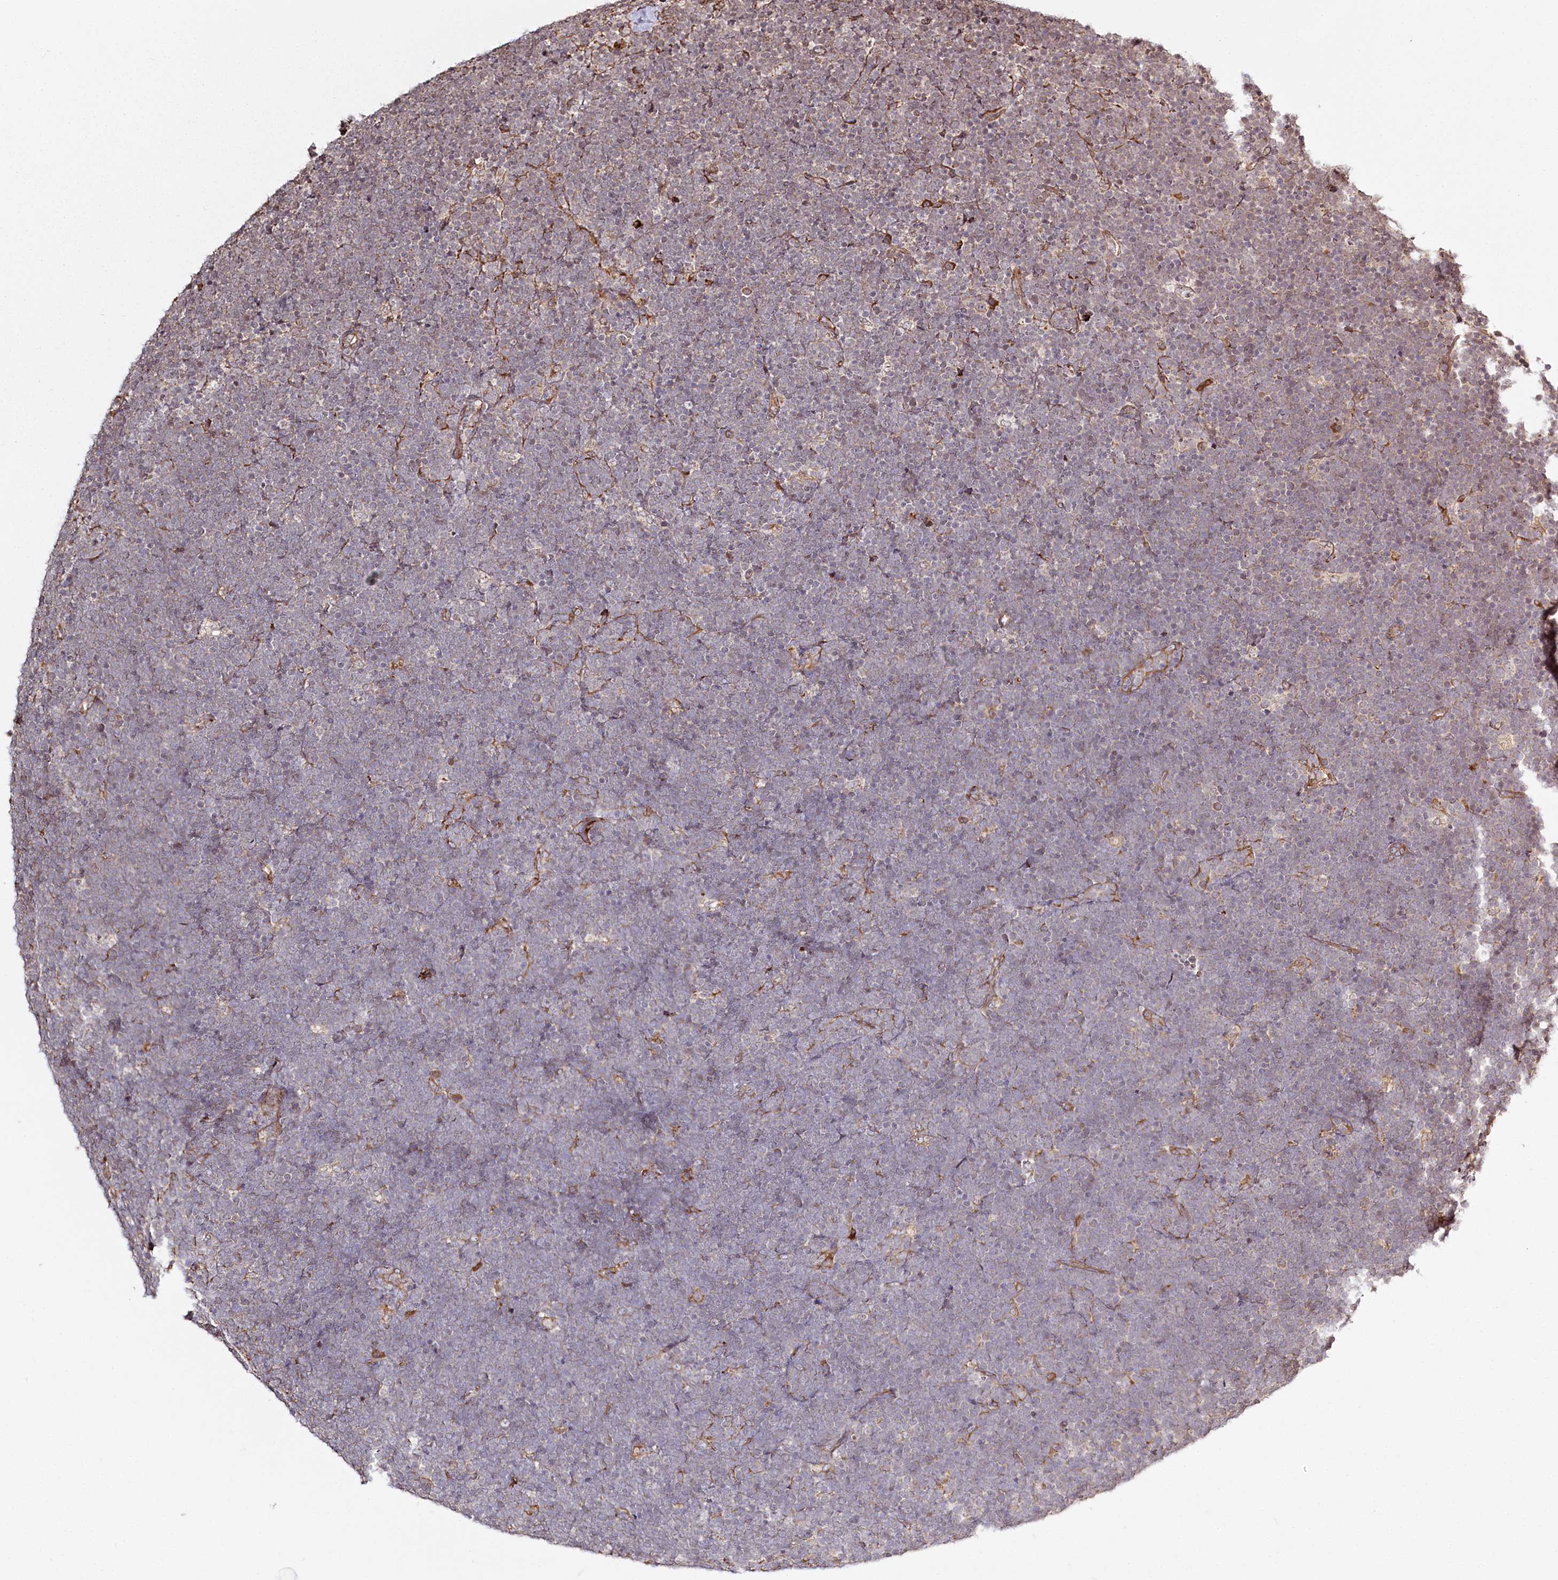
{"staining": {"intensity": "weak", "quantity": "<25%", "location": "cytoplasmic/membranous"}, "tissue": "lymphoma", "cell_type": "Tumor cells", "image_type": "cancer", "snomed": [{"axis": "morphology", "description": "Malignant lymphoma, non-Hodgkin's type, High grade"}, {"axis": "topography", "description": "Lymph node"}], "caption": "Tumor cells are negative for brown protein staining in lymphoma.", "gene": "FAM13A", "patient": {"sex": "male", "age": 13}}